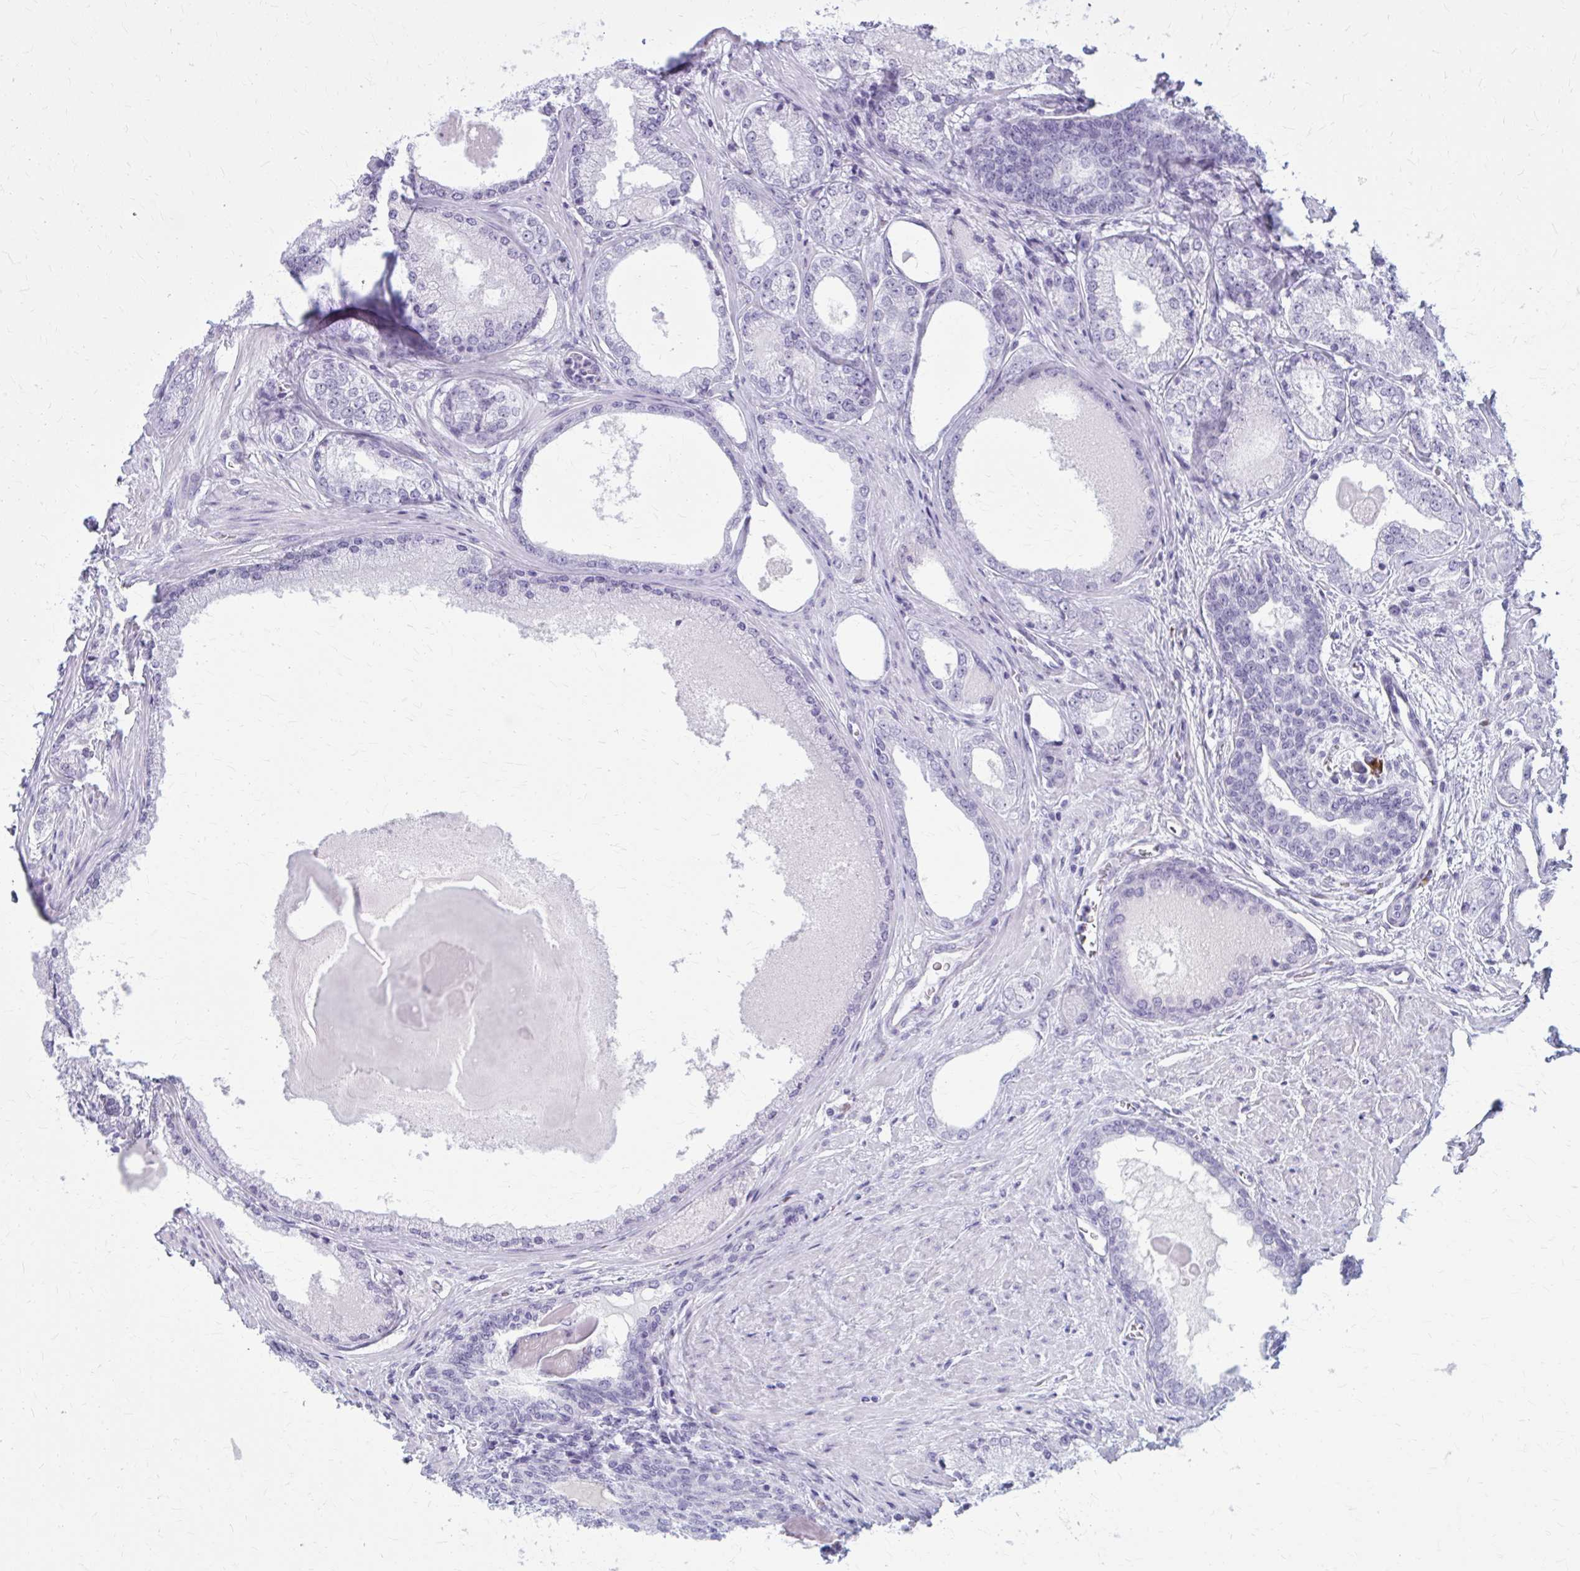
{"staining": {"intensity": "negative", "quantity": "none", "location": "none"}, "tissue": "prostate cancer", "cell_type": "Tumor cells", "image_type": "cancer", "snomed": [{"axis": "morphology", "description": "Adenocarcinoma, NOS"}, {"axis": "morphology", "description": "Adenocarcinoma, Low grade"}, {"axis": "topography", "description": "Prostate"}], "caption": "Human prostate adenocarcinoma stained for a protein using immunohistochemistry displays no positivity in tumor cells.", "gene": "ZDHHC7", "patient": {"sex": "male", "age": 68}}